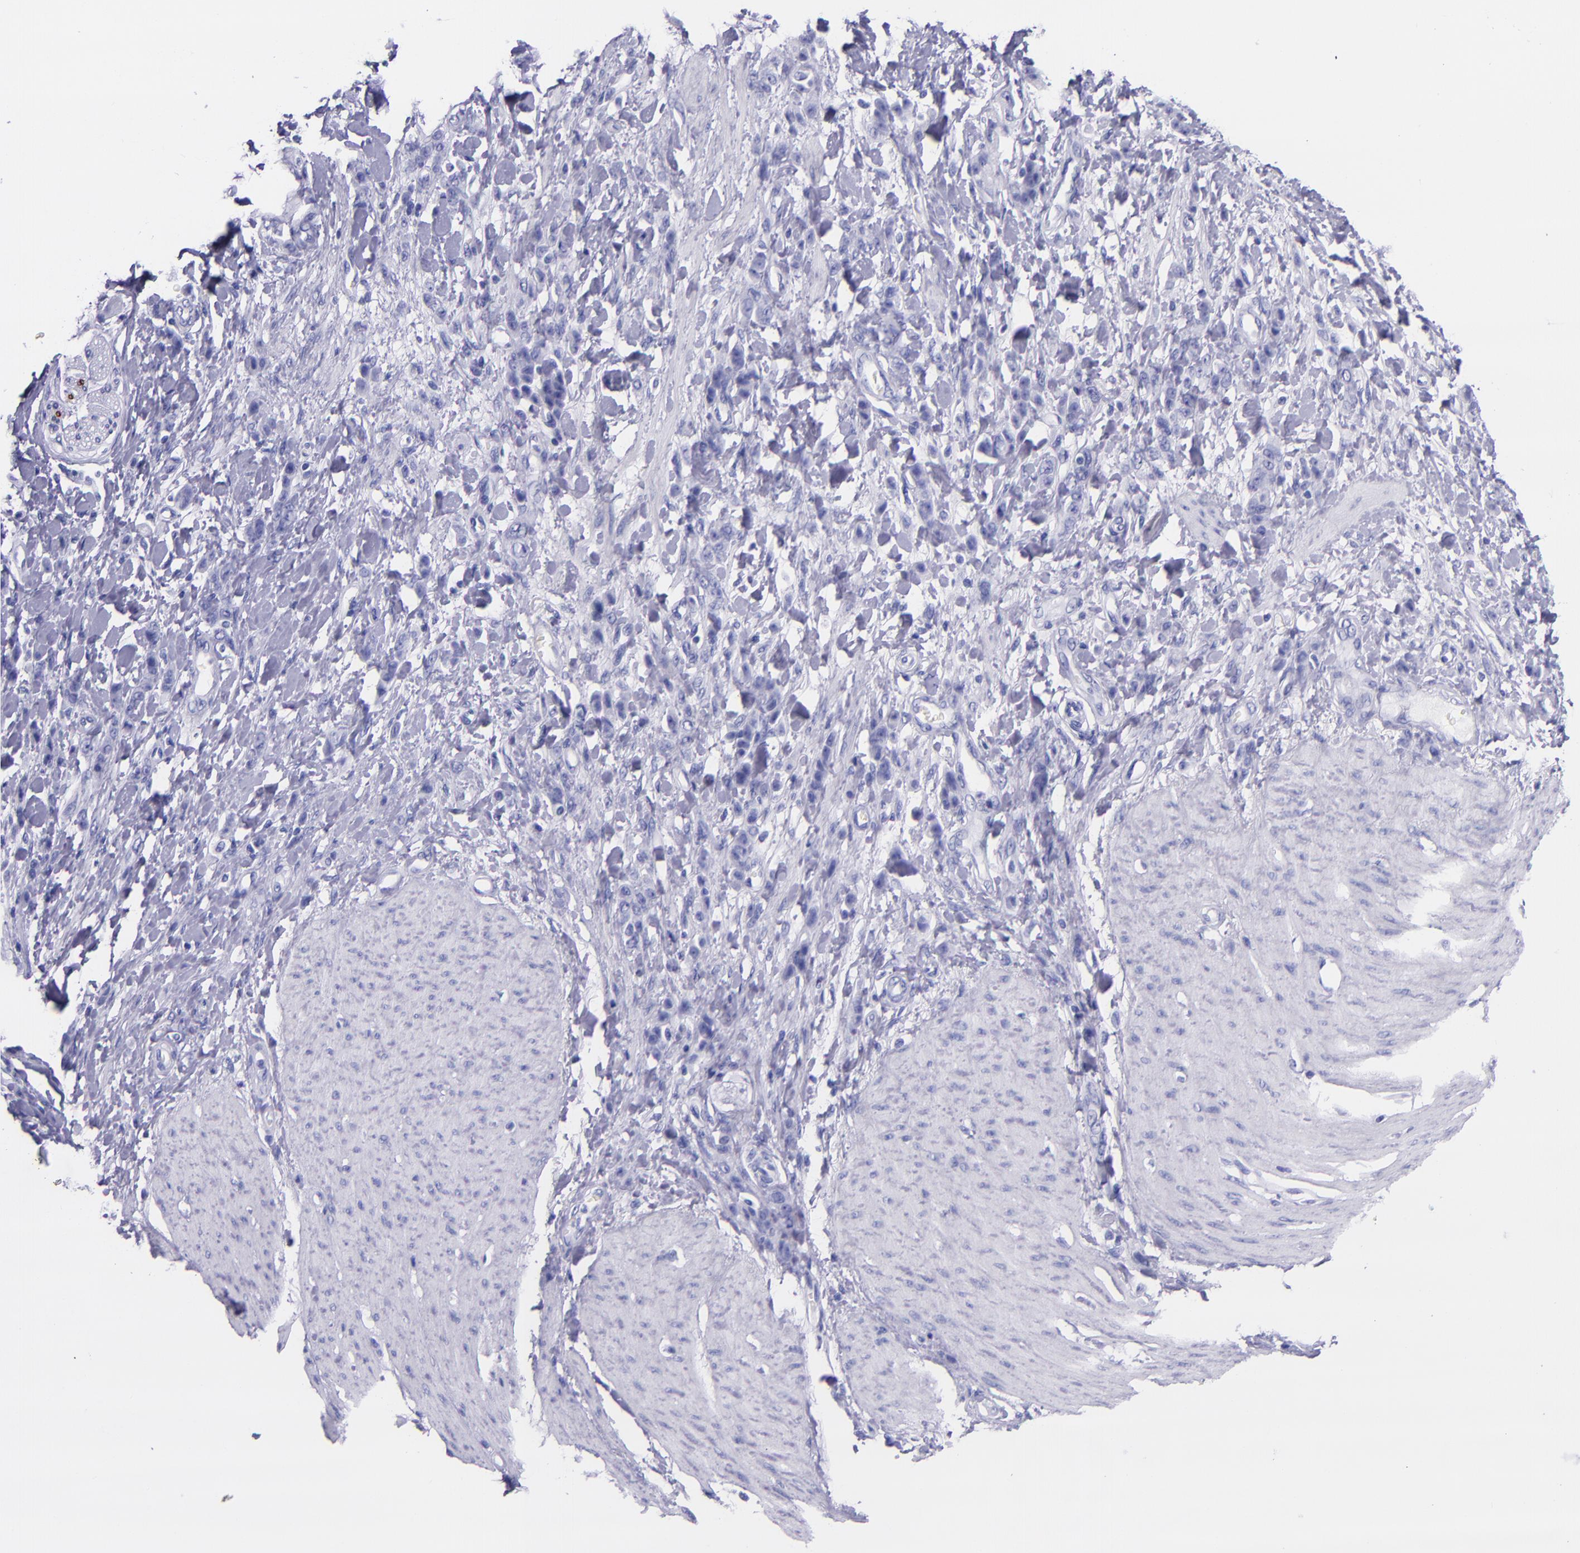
{"staining": {"intensity": "negative", "quantity": "none", "location": "none"}, "tissue": "stomach cancer", "cell_type": "Tumor cells", "image_type": "cancer", "snomed": [{"axis": "morphology", "description": "Normal tissue, NOS"}, {"axis": "morphology", "description": "Adenocarcinoma, NOS"}, {"axis": "topography", "description": "Stomach"}], "caption": "Histopathology image shows no significant protein positivity in tumor cells of stomach cancer (adenocarcinoma).", "gene": "MBP", "patient": {"sex": "male", "age": 82}}